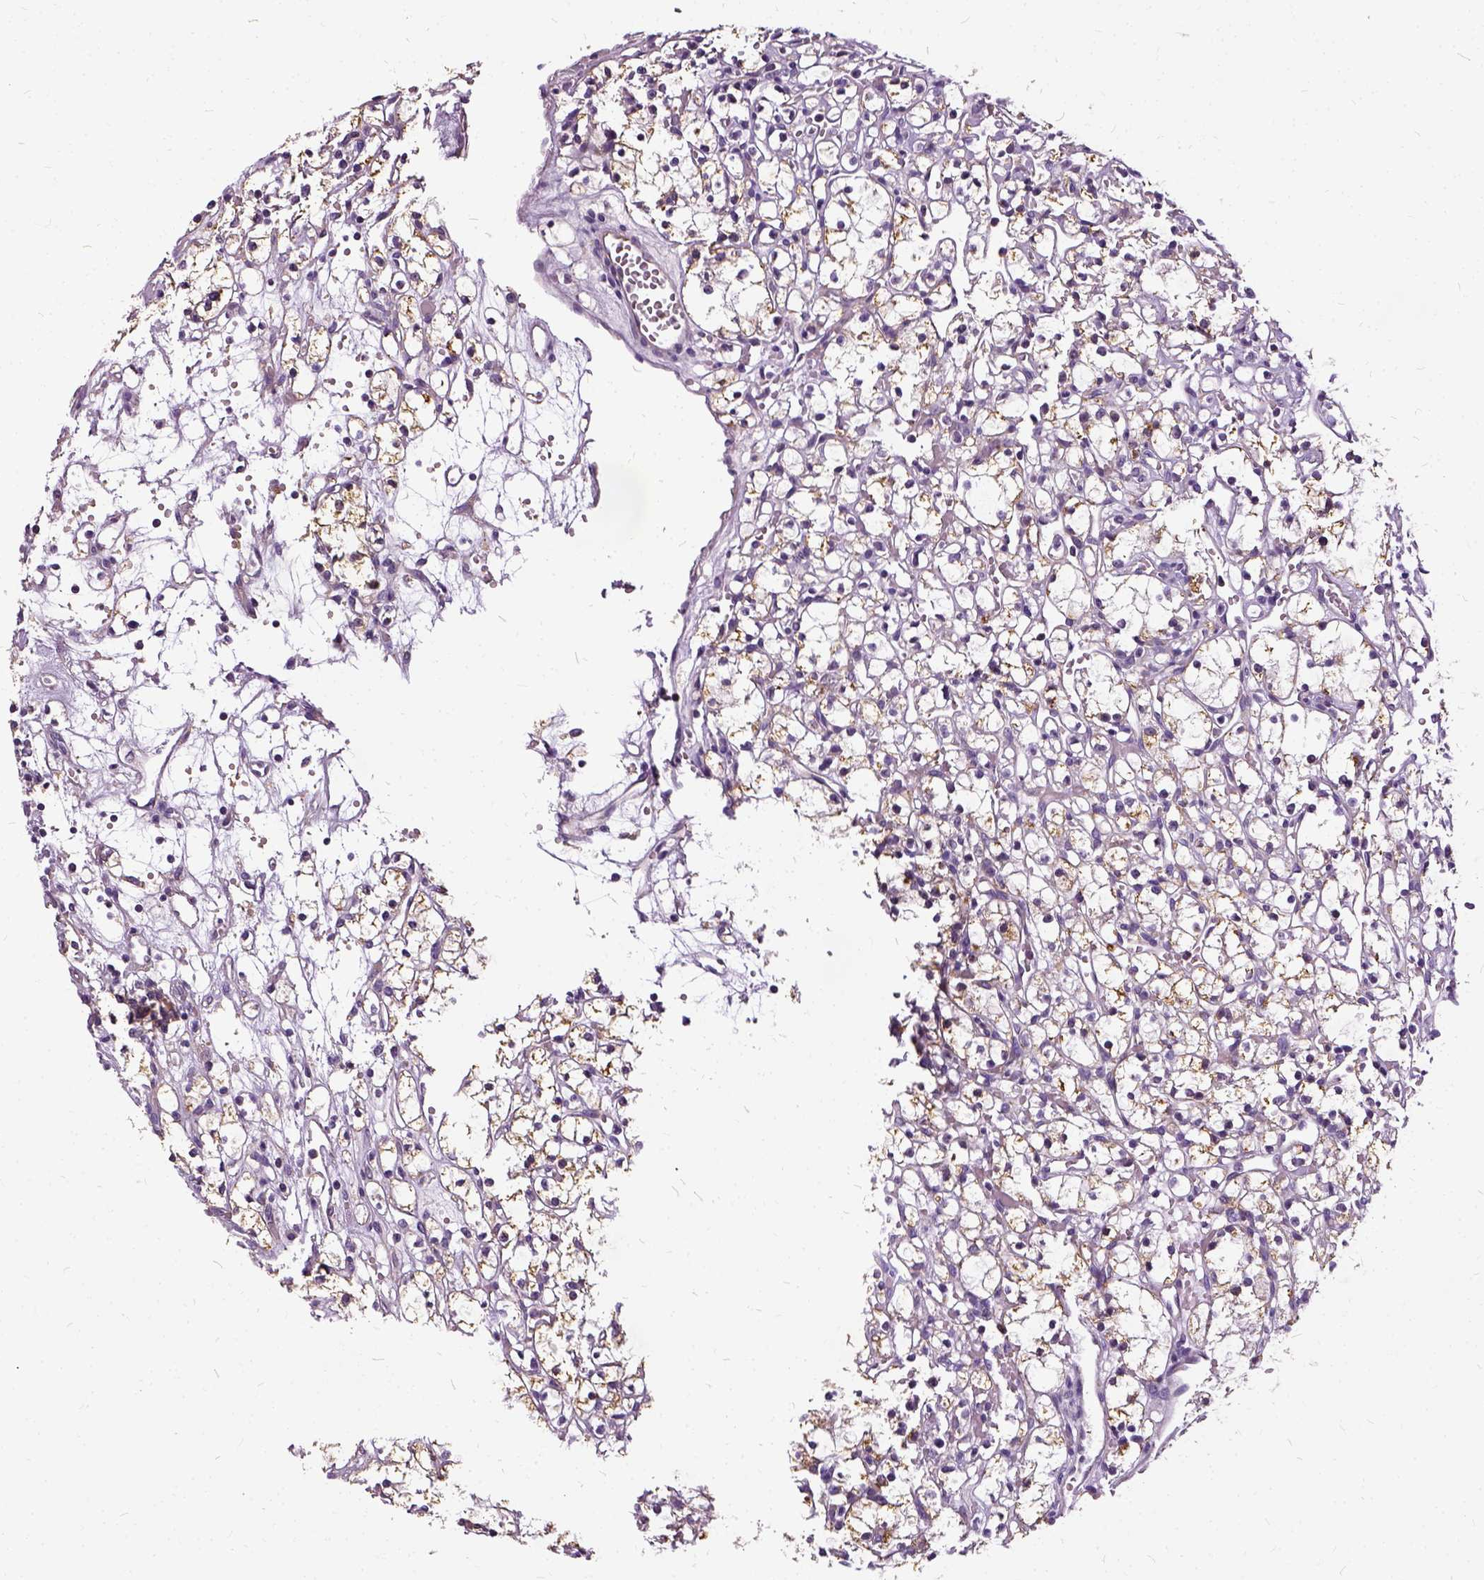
{"staining": {"intensity": "negative", "quantity": "none", "location": "none"}, "tissue": "renal cancer", "cell_type": "Tumor cells", "image_type": "cancer", "snomed": [{"axis": "morphology", "description": "Adenocarcinoma, NOS"}, {"axis": "topography", "description": "Kidney"}], "caption": "Immunohistochemistry (IHC) of adenocarcinoma (renal) shows no expression in tumor cells.", "gene": "ILRUN", "patient": {"sex": "female", "age": 59}}